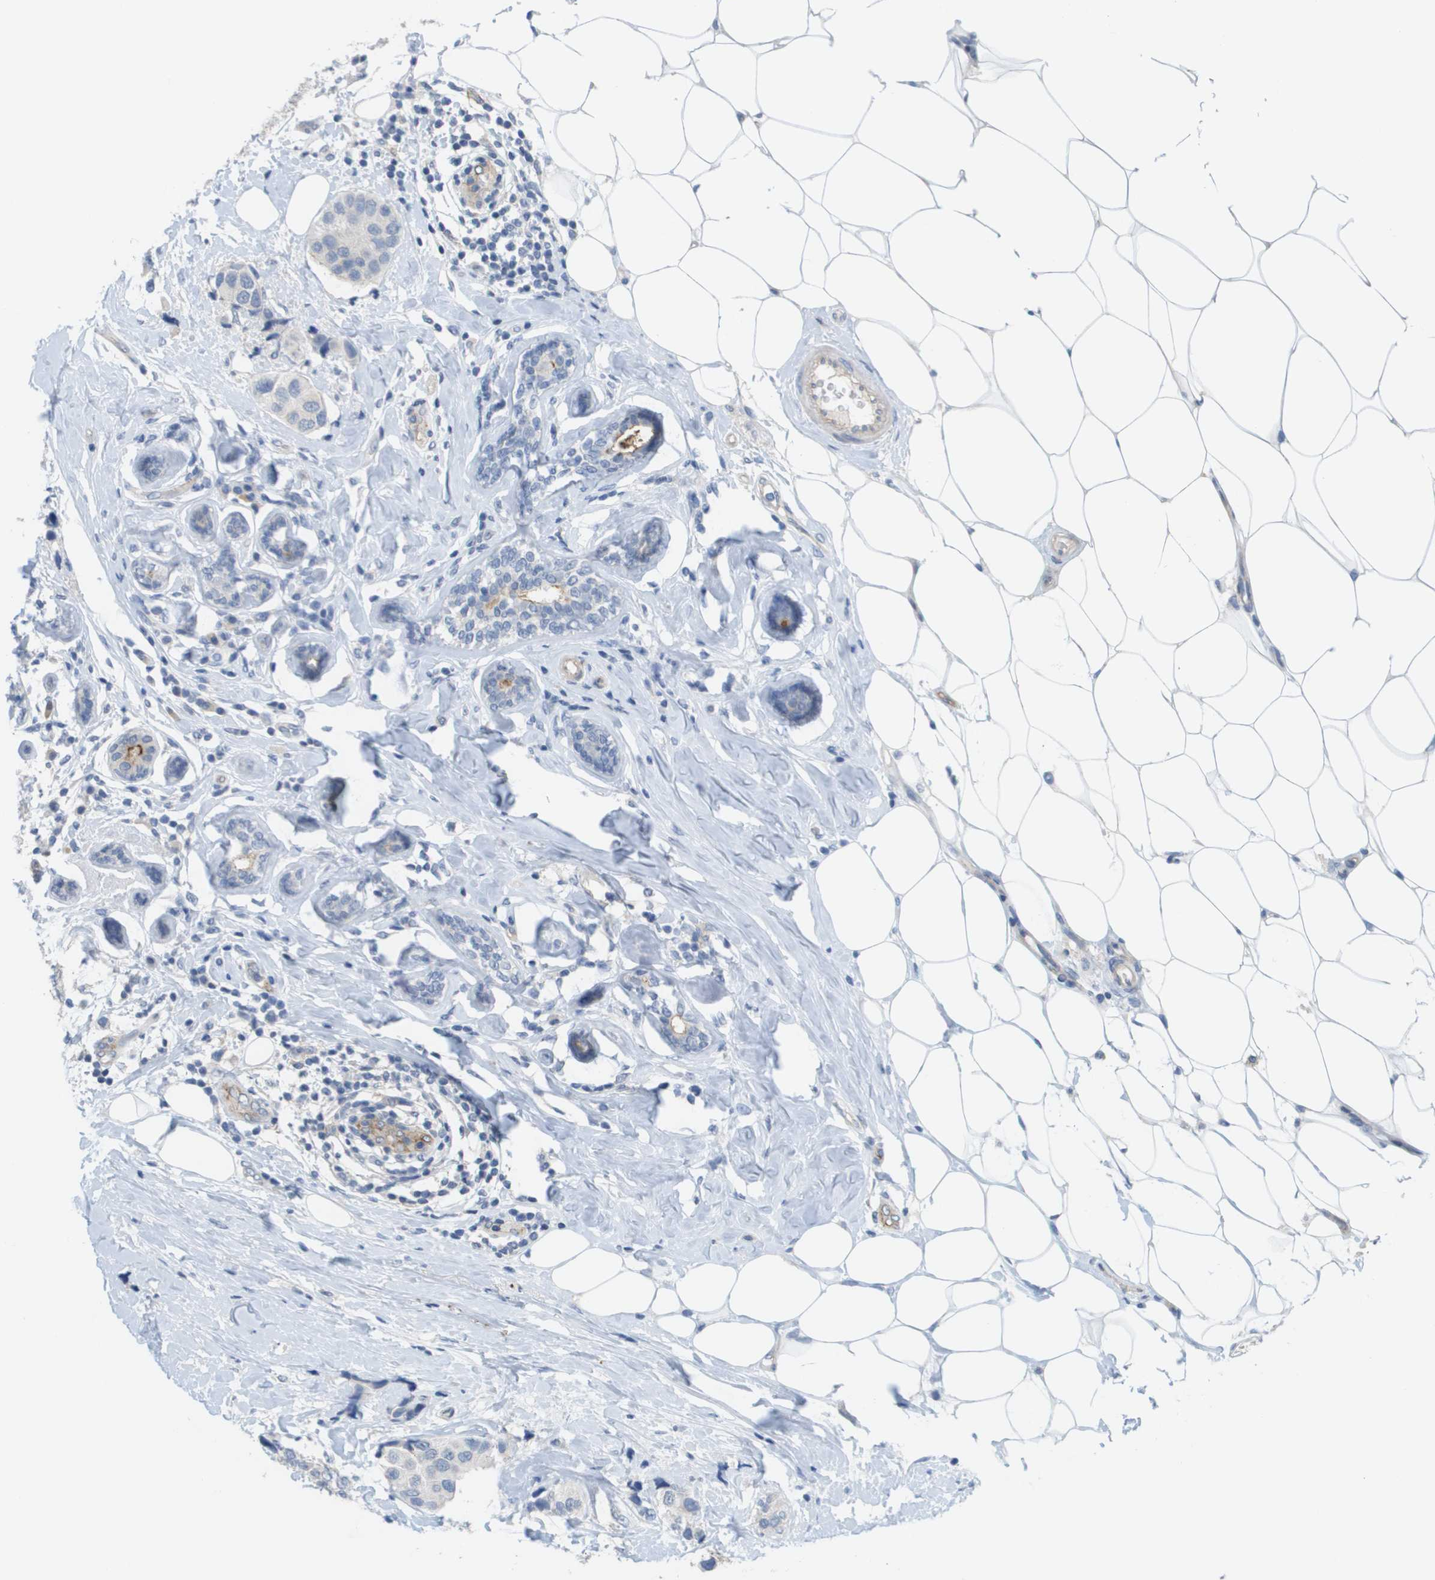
{"staining": {"intensity": "negative", "quantity": "none", "location": "none"}, "tissue": "breast cancer", "cell_type": "Tumor cells", "image_type": "cancer", "snomed": [{"axis": "morphology", "description": "Normal tissue, NOS"}, {"axis": "morphology", "description": "Duct carcinoma"}, {"axis": "topography", "description": "Breast"}], "caption": "DAB immunohistochemical staining of human breast cancer (intraductal carcinoma) demonstrates no significant expression in tumor cells. (Brightfield microscopy of DAB immunohistochemistry at high magnification).", "gene": "ANGPT2", "patient": {"sex": "female", "age": 39}}